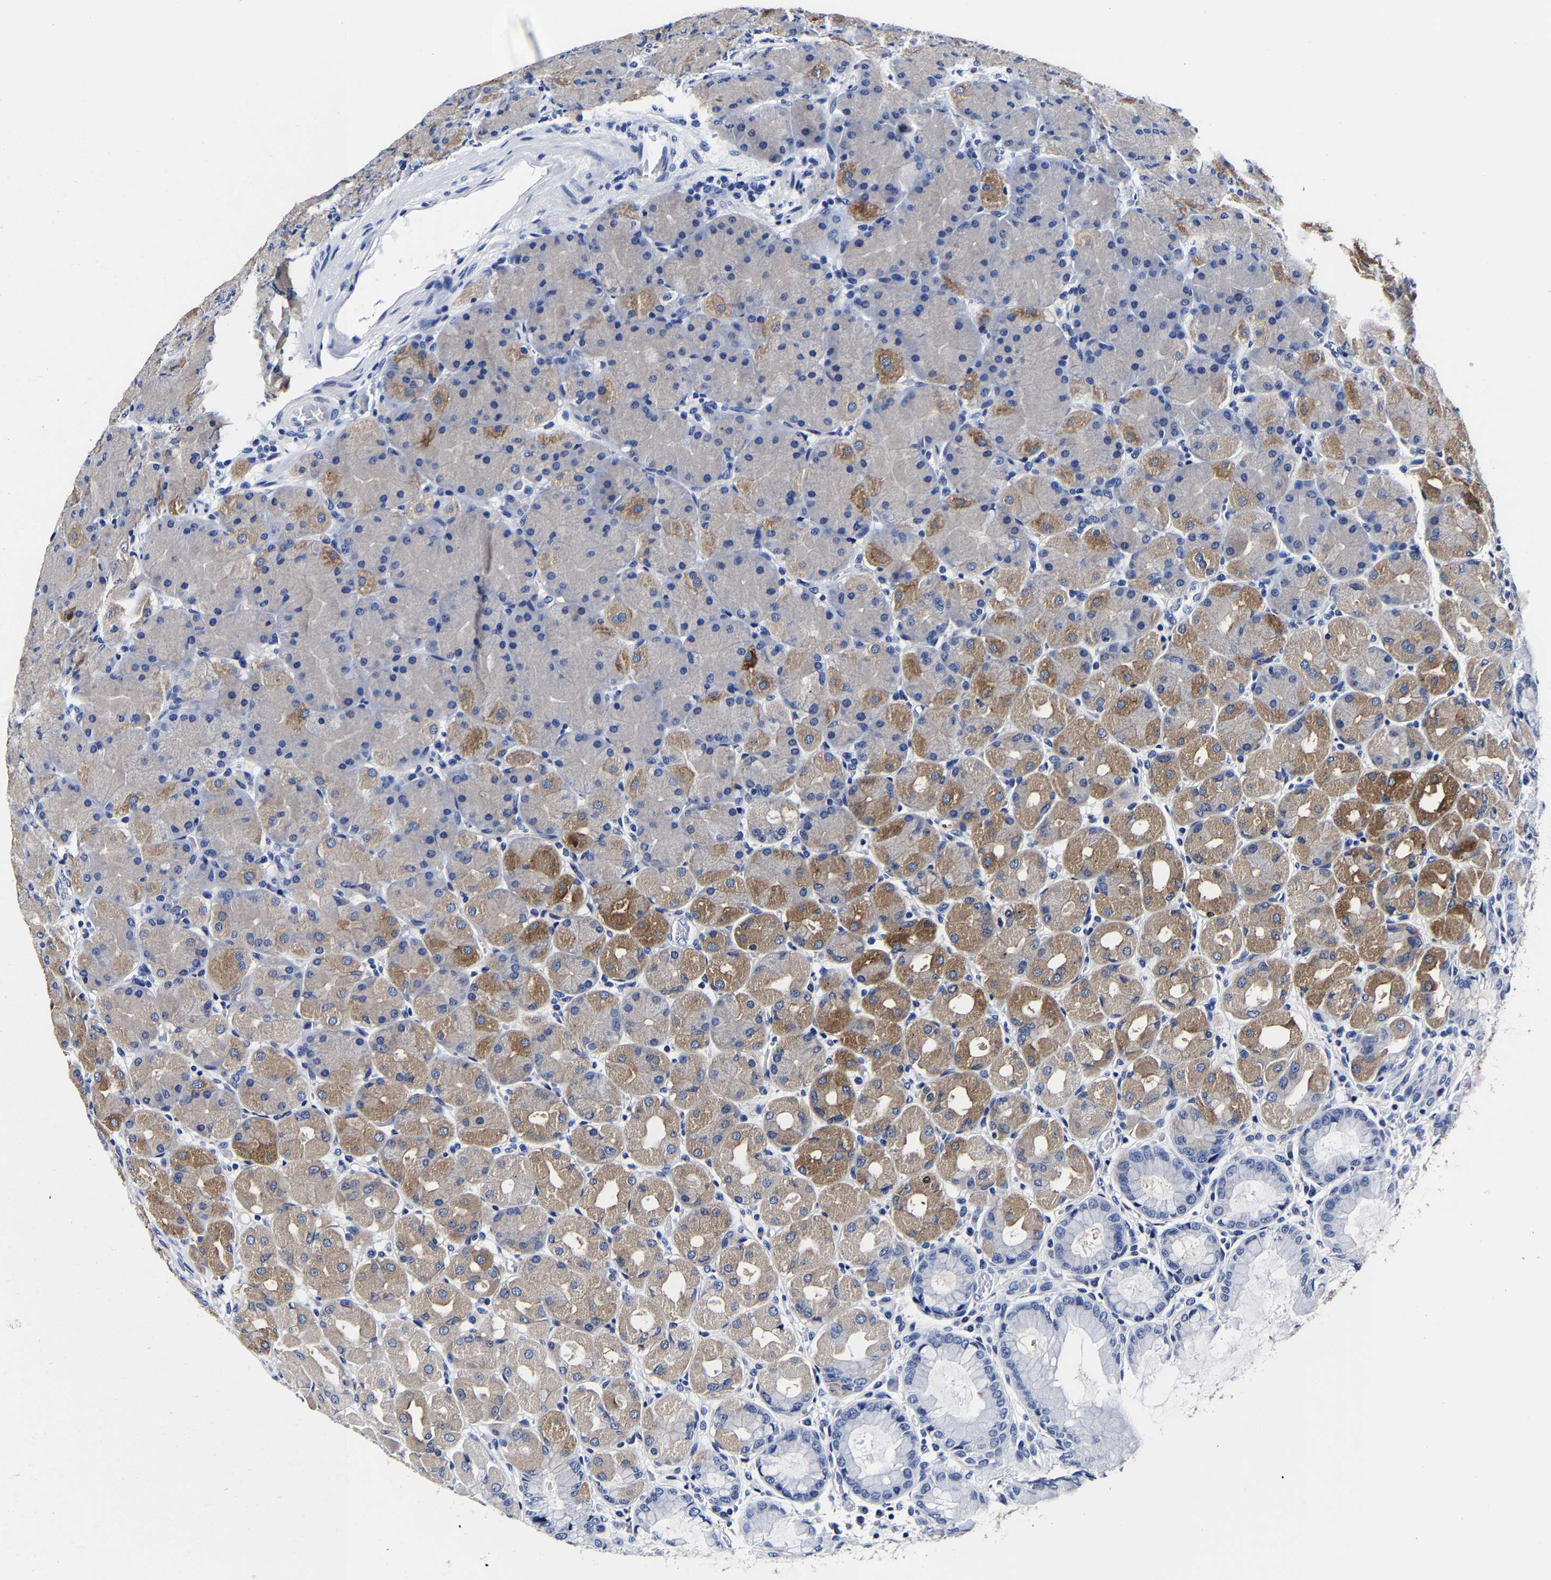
{"staining": {"intensity": "moderate", "quantity": "<25%", "location": "cytoplasmic/membranous"}, "tissue": "stomach", "cell_type": "Glandular cells", "image_type": "normal", "snomed": [{"axis": "morphology", "description": "Normal tissue, NOS"}, {"axis": "topography", "description": "Stomach, upper"}], "caption": "Immunohistochemistry (IHC) staining of benign stomach, which displays low levels of moderate cytoplasmic/membranous positivity in approximately <25% of glandular cells indicating moderate cytoplasmic/membranous protein staining. The staining was performed using DAB (brown) for protein detection and nuclei were counterstained in hematoxylin (blue).", "gene": "CPA2", "patient": {"sex": "female", "age": 56}}